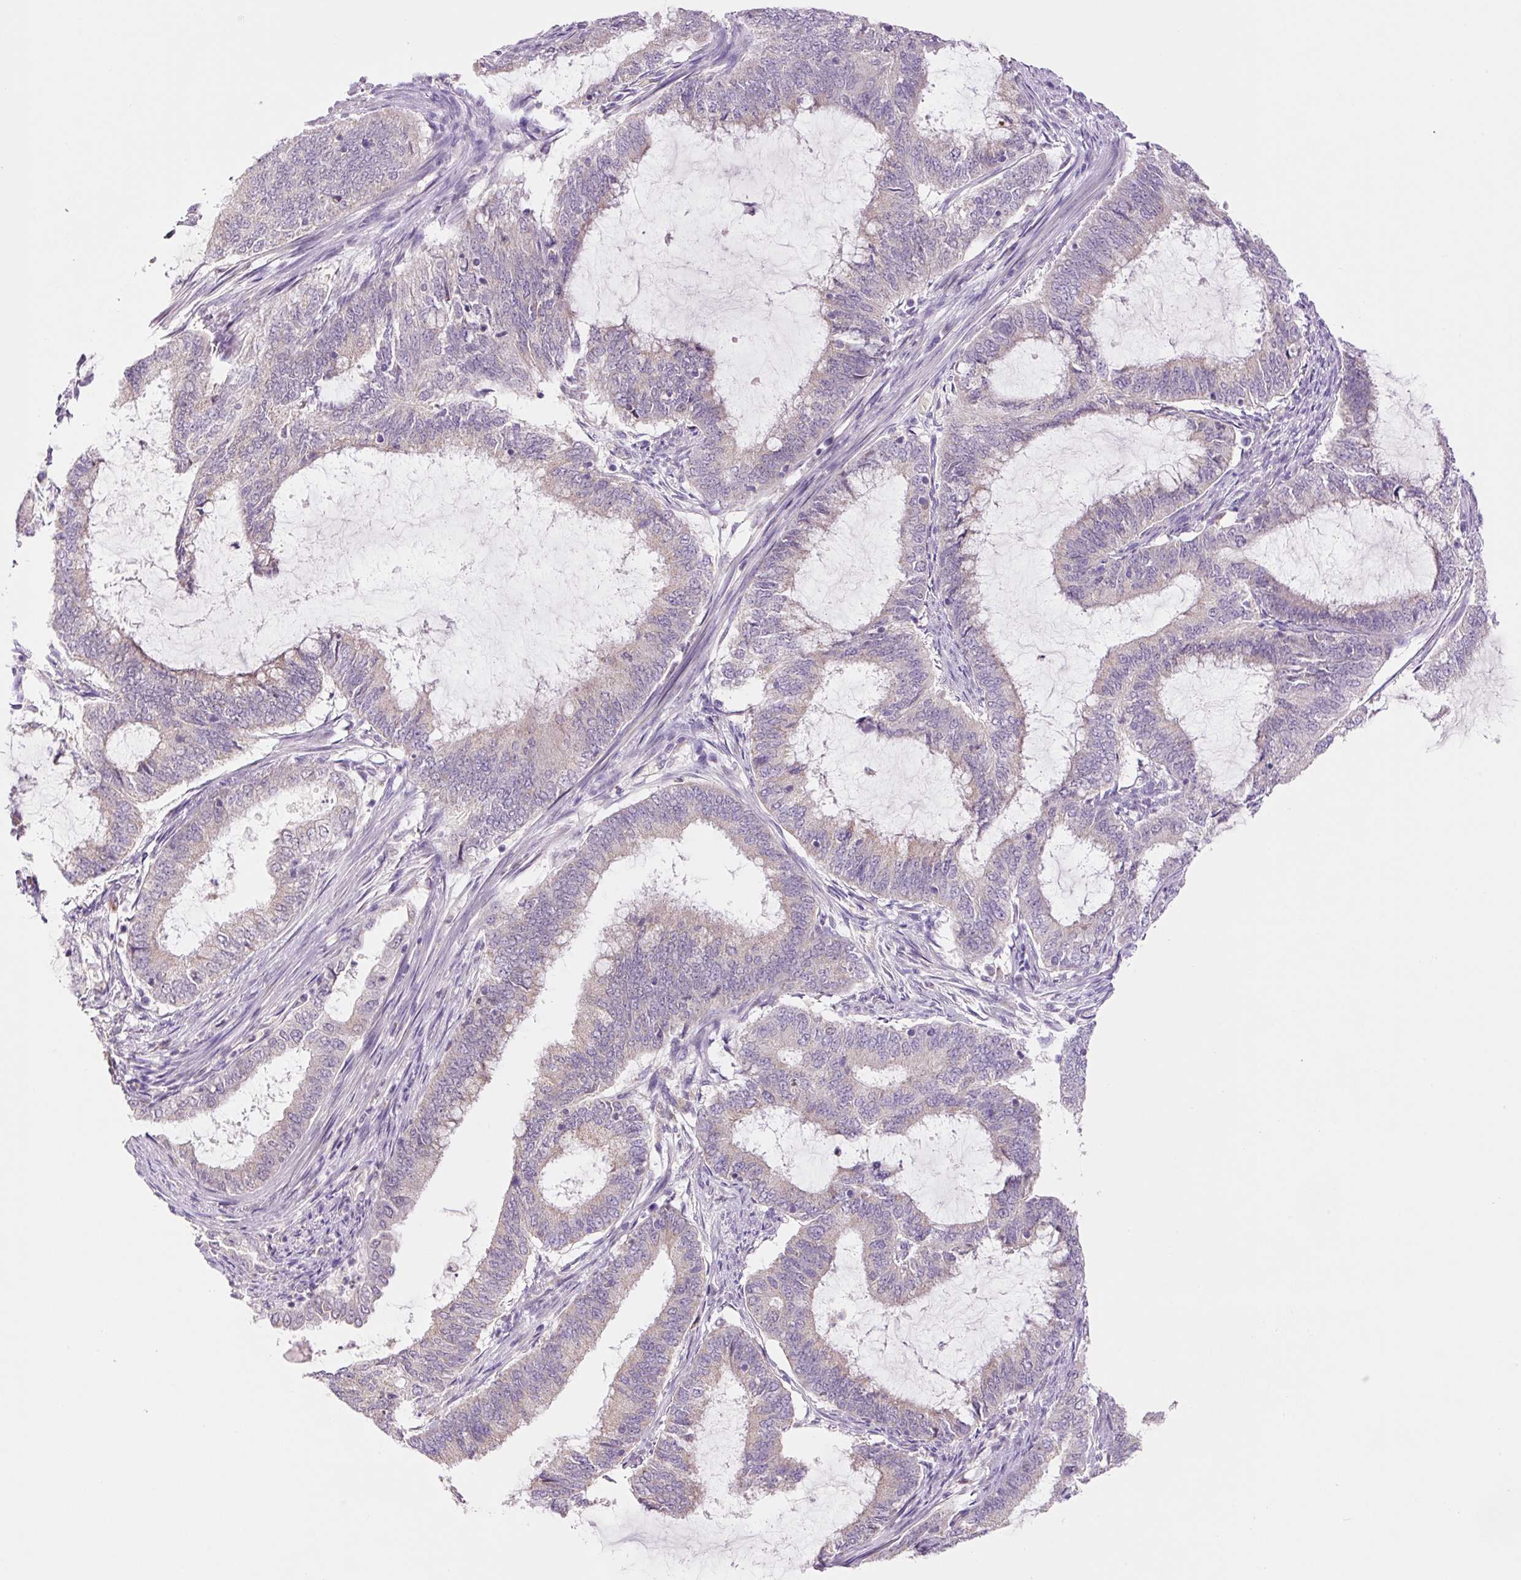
{"staining": {"intensity": "negative", "quantity": "none", "location": "none"}, "tissue": "endometrial cancer", "cell_type": "Tumor cells", "image_type": "cancer", "snomed": [{"axis": "morphology", "description": "Adenocarcinoma, NOS"}, {"axis": "topography", "description": "Endometrium"}], "caption": "Immunohistochemical staining of endometrial cancer (adenocarcinoma) demonstrates no significant positivity in tumor cells.", "gene": "PCK2", "patient": {"sex": "female", "age": 51}}